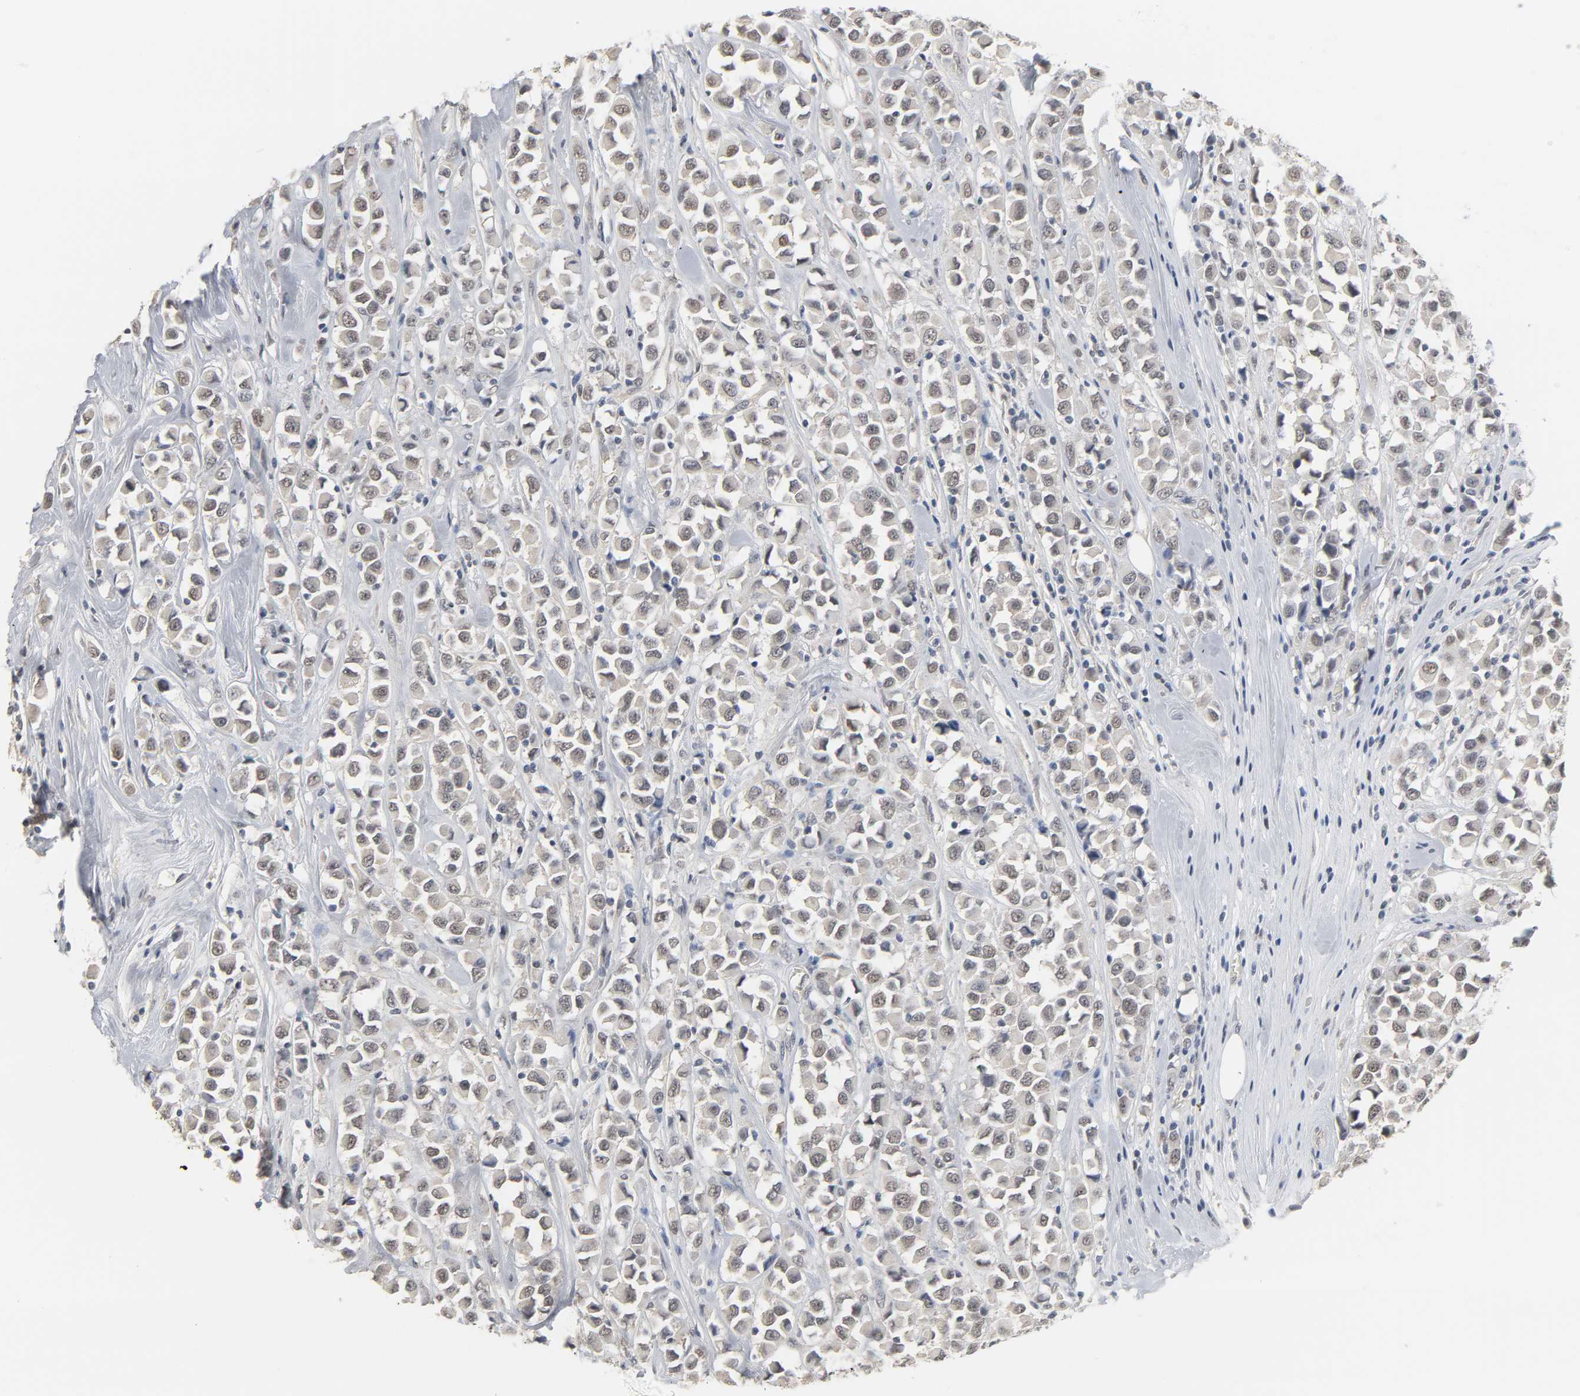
{"staining": {"intensity": "negative", "quantity": "none", "location": "none"}, "tissue": "breast cancer", "cell_type": "Tumor cells", "image_type": "cancer", "snomed": [{"axis": "morphology", "description": "Duct carcinoma"}, {"axis": "topography", "description": "Breast"}], "caption": "Breast invasive ductal carcinoma was stained to show a protein in brown. There is no significant positivity in tumor cells. (Brightfield microscopy of DAB immunohistochemistry at high magnification).", "gene": "ACSS2", "patient": {"sex": "female", "age": 61}}